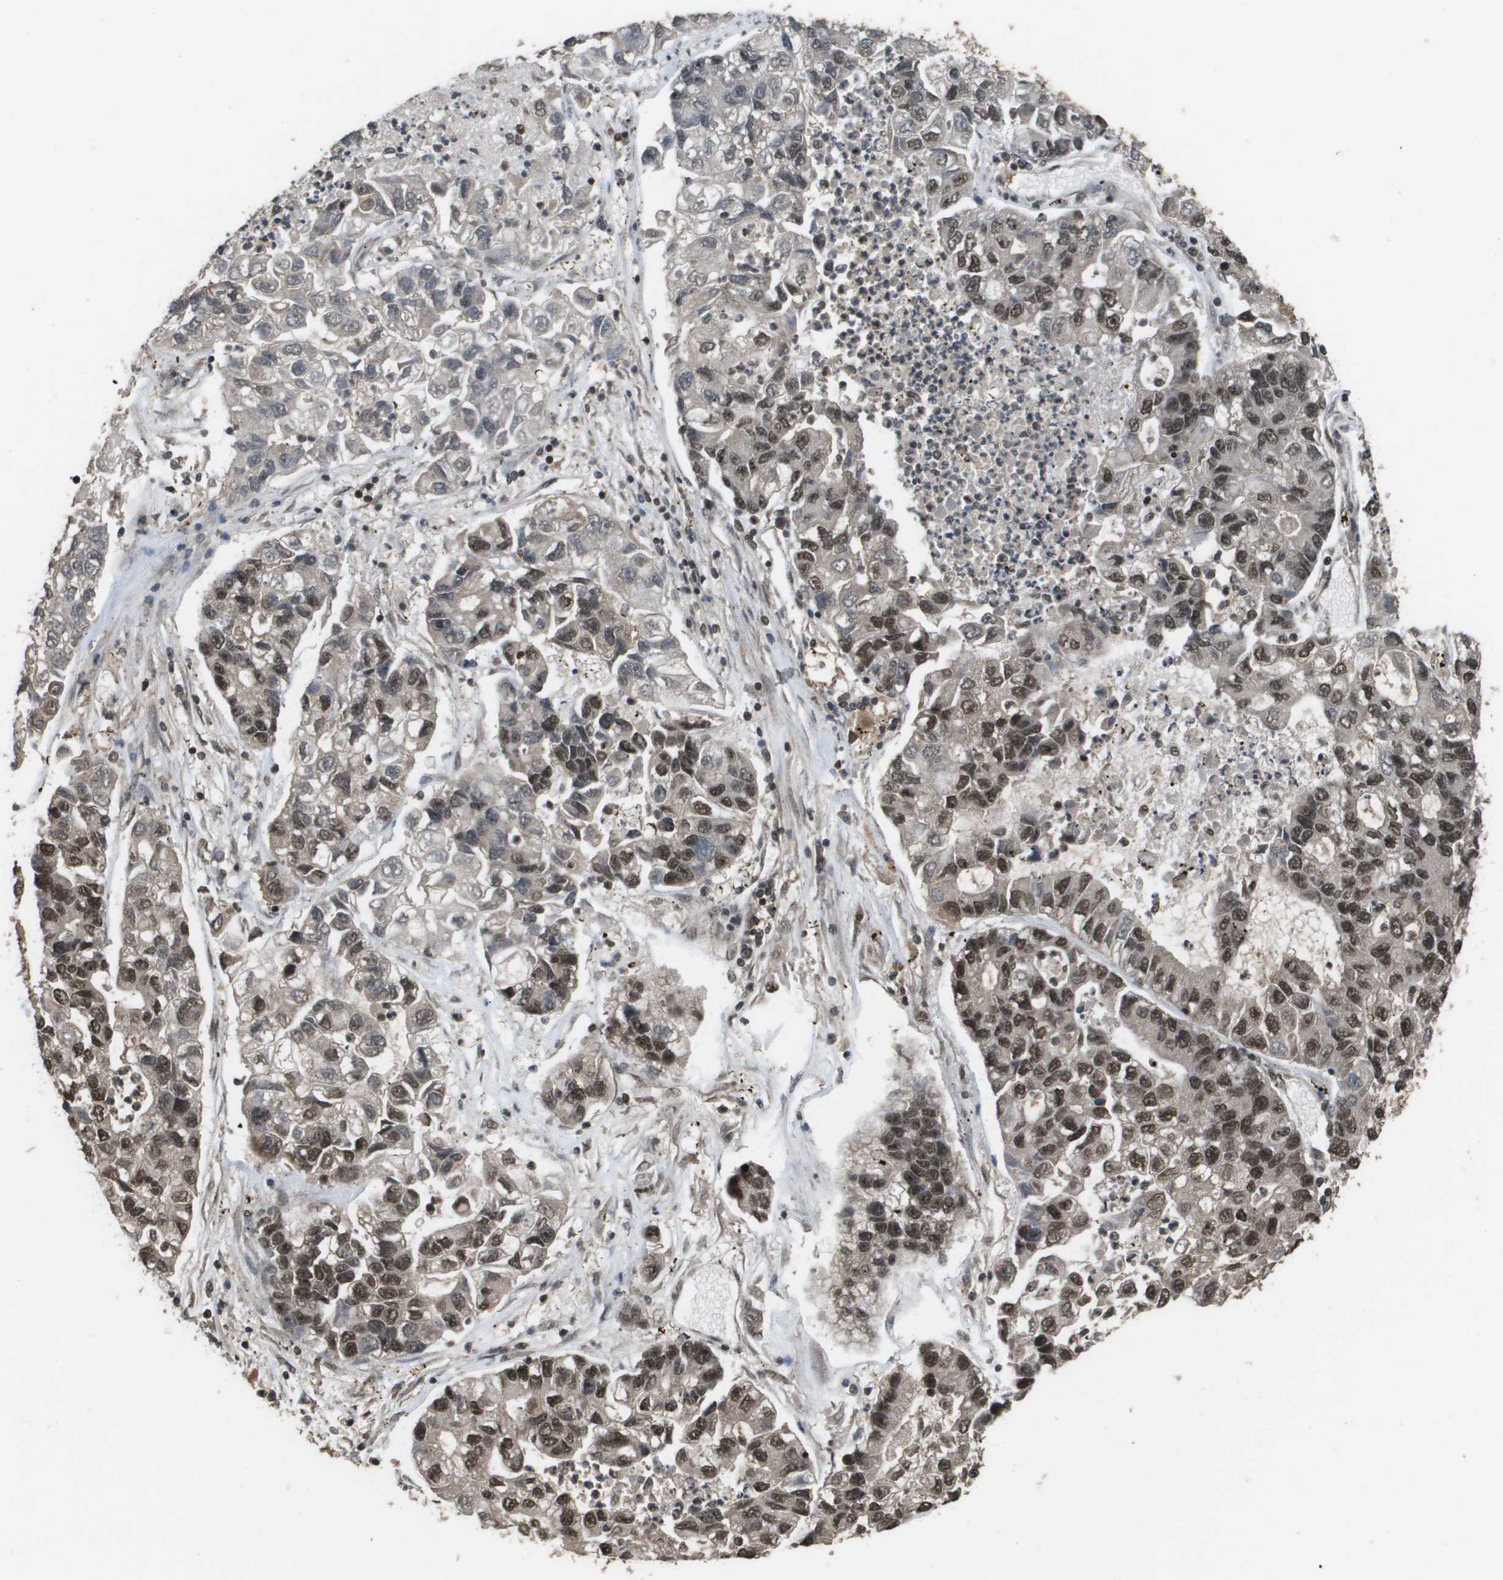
{"staining": {"intensity": "moderate", "quantity": ">75%", "location": "cytoplasmic/membranous,nuclear"}, "tissue": "lung cancer", "cell_type": "Tumor cells", "image_type": "cancer", "snomed": [{"axis": "morphology", "description": "Adenocarcinoma, NOS"}, {"axis": "topography", "description": "Lung"}], "caption": "Immunohistochemistry (IHC) photomicrograph of neoplastic tissue: lung cancer (adenocarcinoma) stained using immunohistochemistry (IHC) shows medium levels of moderate protein expression localized specifically in the cytoplasmic/membranous and nuclear of tumor cells, appearing as a cytoplasmic/membranous and nuclear brown color.", "gene": "AXIN2", "patient": {"sex": "female", "age": 51}}